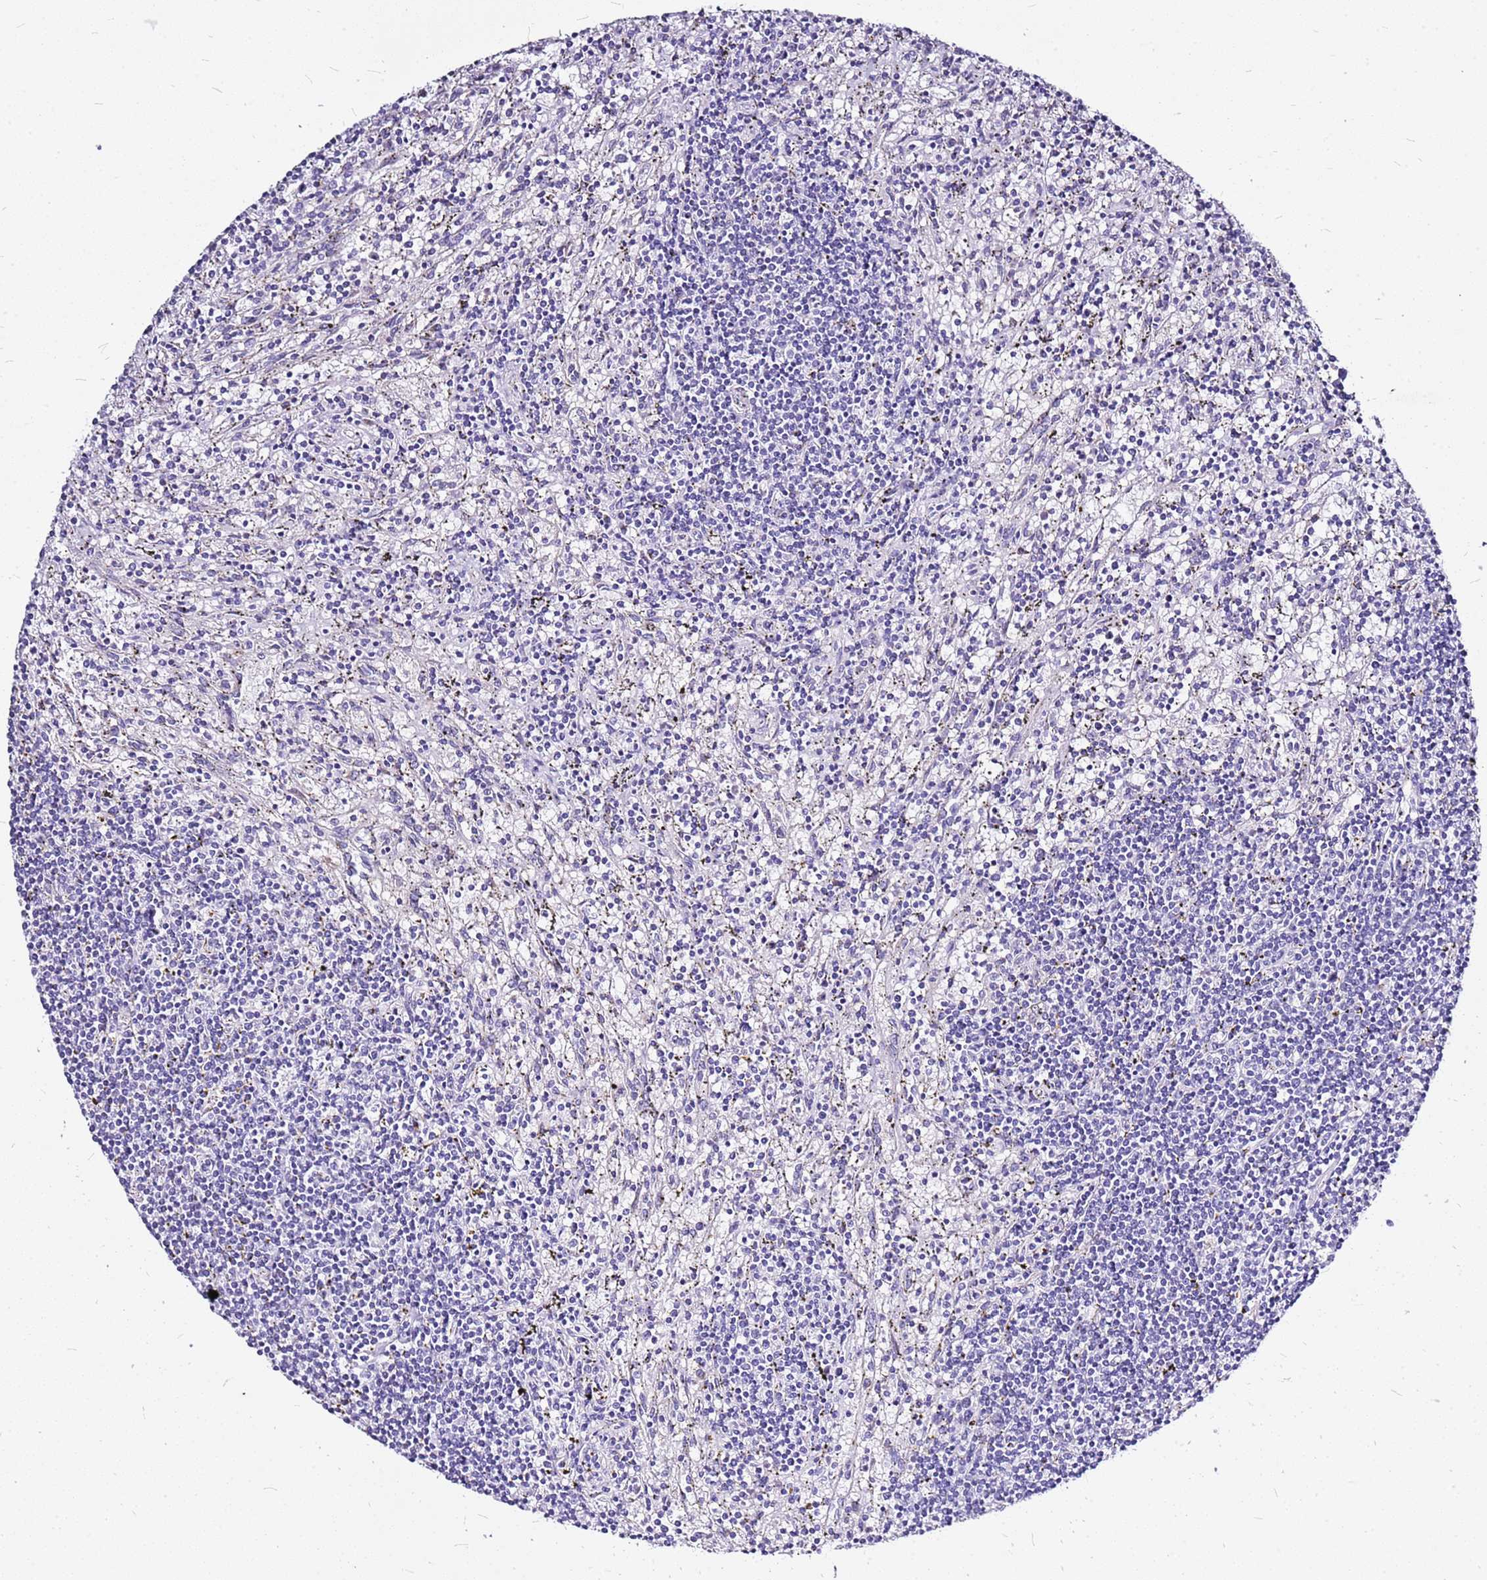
{"staining": {"intensity": "negative", "quantity": "none", "location": "none"}, "tissue": "lymphoma", "cell_type": "Tumor cells", "image_type": "cancer", "snomed": [{"axis": "morphology", "description": "Malignant lymphoma, non-Hodgkin's type, Low grade"}, {"axis": "topography", "description": "Spleen"}], "caption": "An immunohistochemistry photomicrograph of lymphoma is shown. There is no staining in tumor cells of lymphoma.", "gene": "CASD1", "patient": {"sex": "male", "age": 76}}